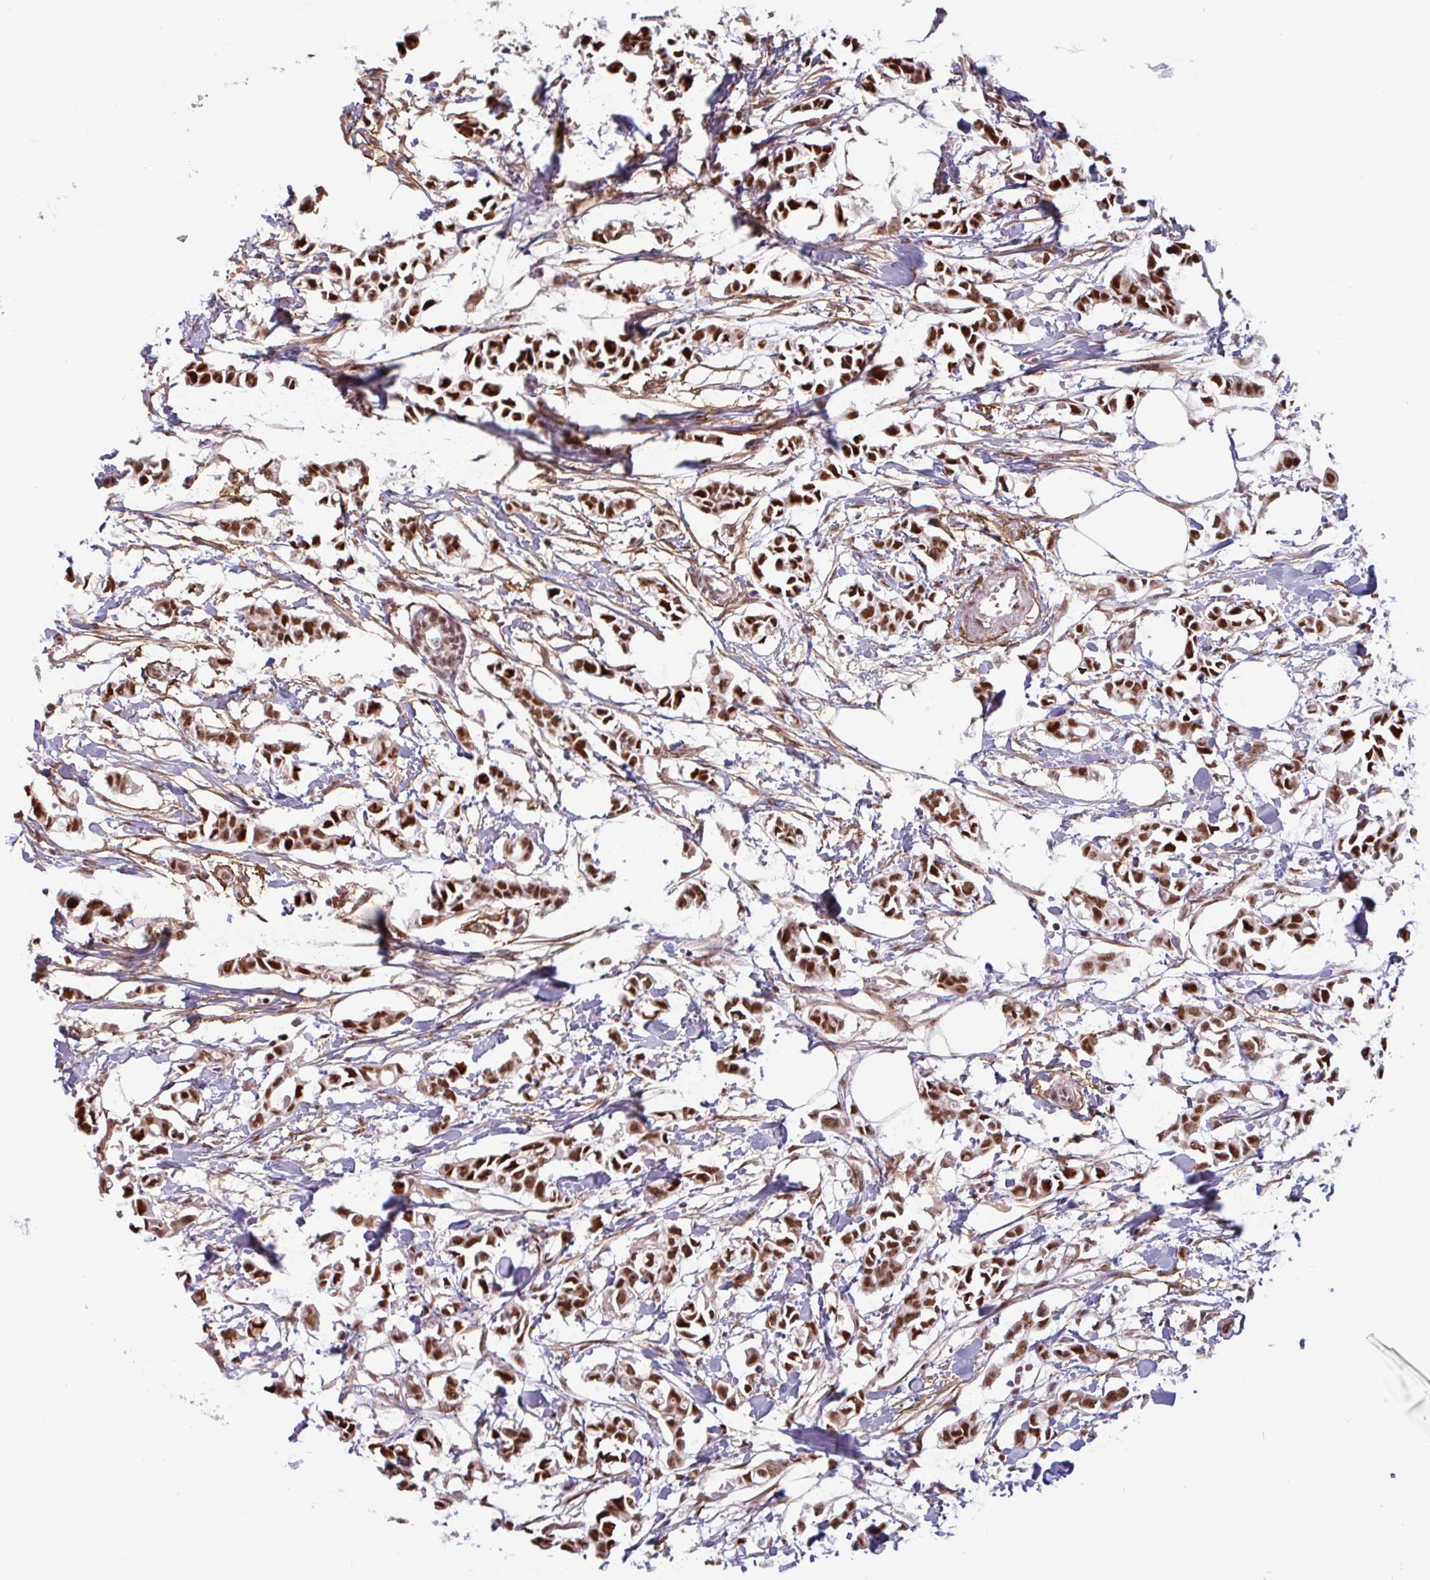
{"staining": {"intensity": "moderate", "quantity": ">75%", "location": "nuclear"}, "tissue": "breast cancer", "cell_type": "Tumor cells", "image_type": "cancer", "snomed": [{"axis": "morphology", "description": "Duct carcinoma"}, {"axis": "topography", "description": "Breast"}], "caption": "Infiltrating ductal carcinoma (breast) stained with a brown dye shows moderate nuclear positive staining in approximately >75% of tumor cells.", "gene": "TMEM119", "patient": {"sex": "female", "age": 41}}